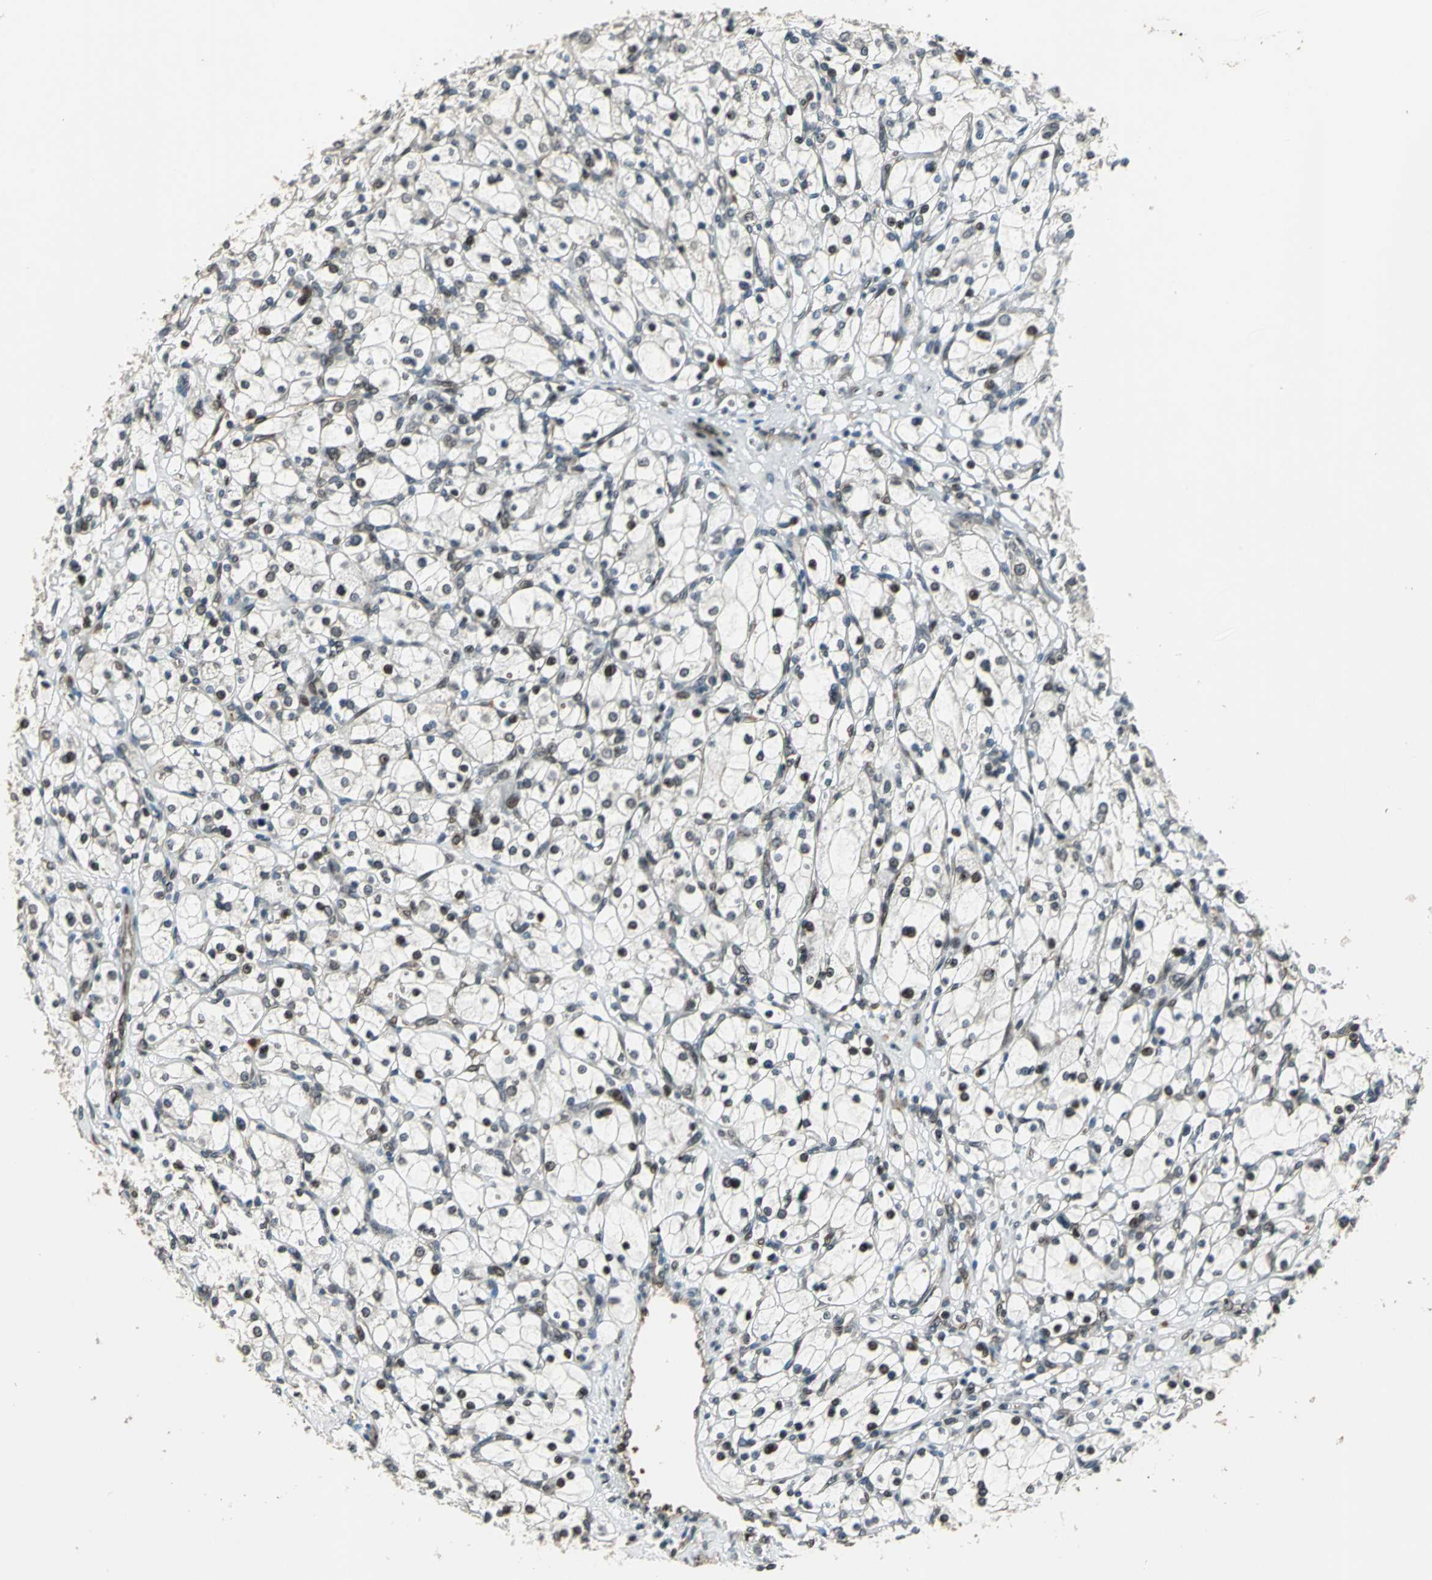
{"staining": {"intensity": "moderate", "quantity": "<25%", "location": "nuclear"}, "tissue": "renal cancer", "cell_type": "Tumor cells", "image_type": "cancer", "snomed": [{"axis": "morphology", "description": "Adenocarcinoma, NOS"}, {"axis": "topography", "description": "Kidney"}], "caption": "DAB (3,3'-diaminobenzidine) immunohistochemical staining of adenocarcinoma (renal) shows moderate nuclear protein staining in approximately <25% of tumor cells. The protein of interest is shown in brown color, while the nuclei are stained blue.", "gene": "BRIP1", "patient": {"sex": "female", "age": 83}}